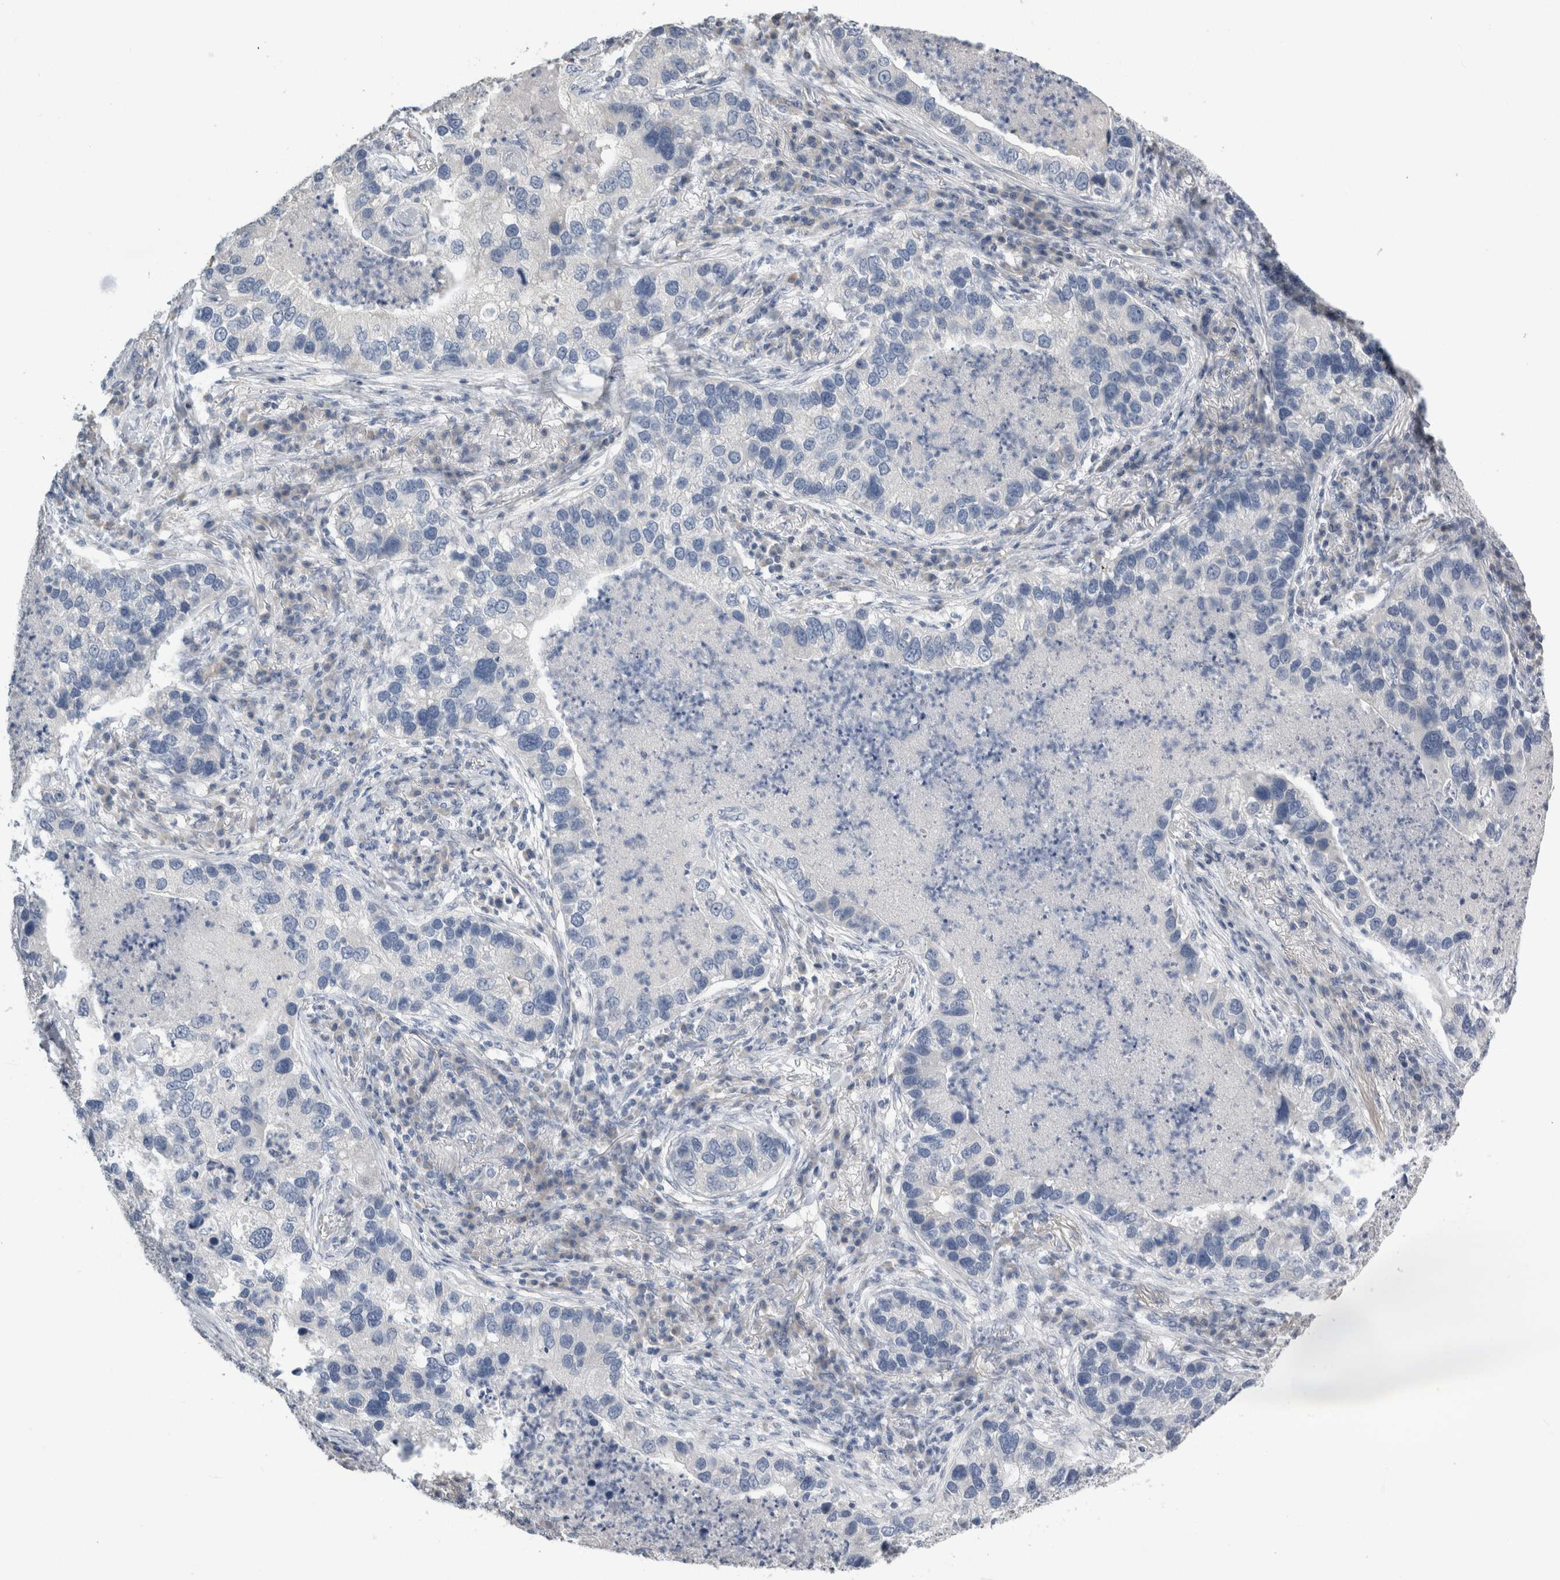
{"staining": {"intensity": "negative", "quantity": "none", "location": "none"}, "tissue": "lung cancer", "cell_type": "Tumor cells", "image_type": "cancer", "snomed": [{"axis": "morphology", "description": "Normal tissue, NOS"}, {"axis": "morphology", "description": "Adenocarcinoma, NOS"}, {"axis": "topography", "description": "Bronchus"}, {"axis": "topography", "description": "Lung"}], "caption": "A high-resolution image shows immunohistochemistry (IHC) staining of lung cancer (adenocarcinoma), which reveals no significant staining in tumor cells.", "gene": "NEFM", "patient": {"sex": "male", "age": 54}}